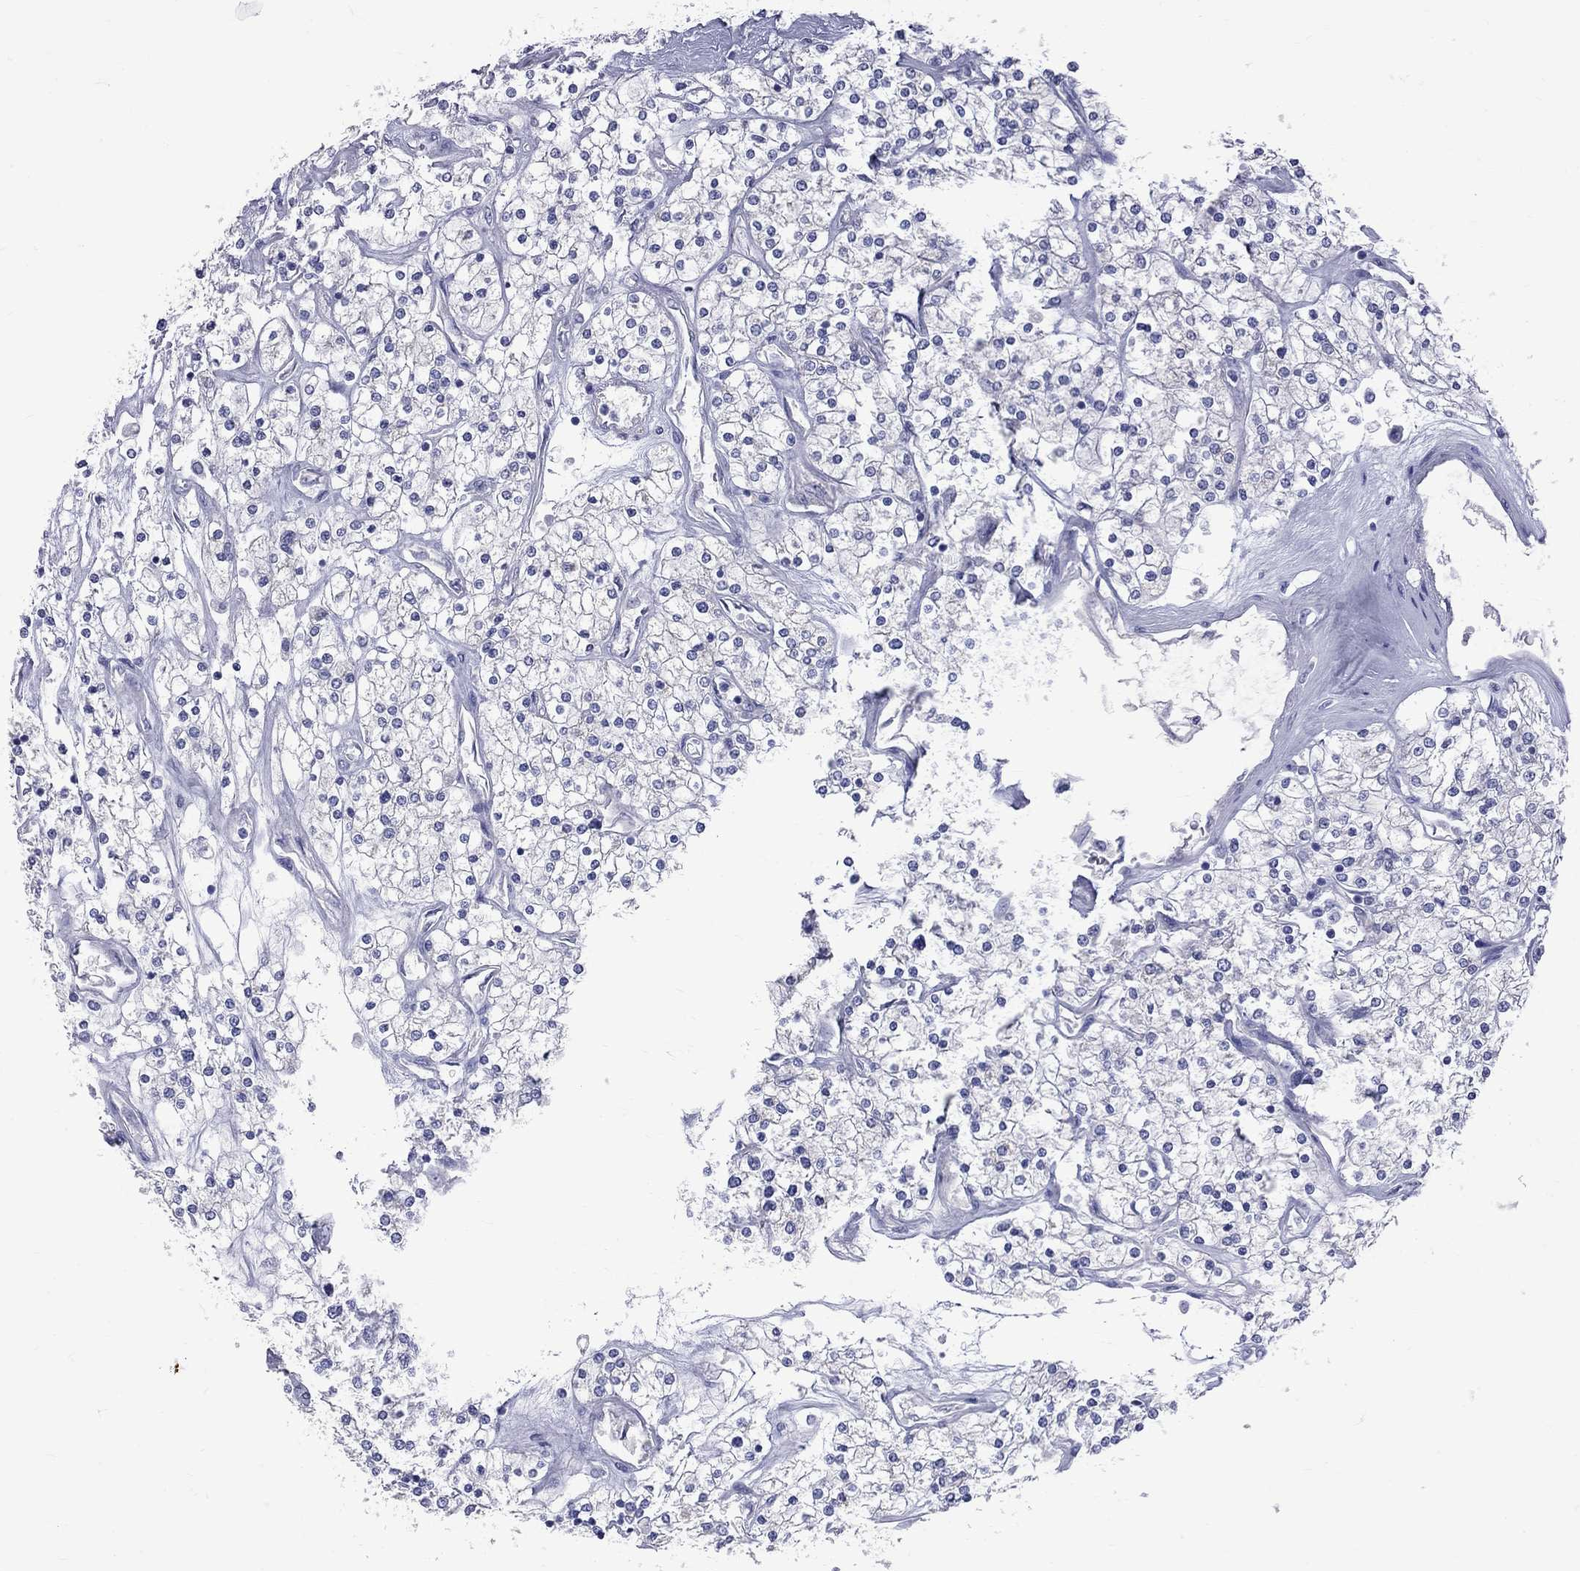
{"staining": {"intensity": "negative", "quantity": "none", "location": "none"}, "tissue": "renal cancer", "cell_type": "Tumor cells", "image_type": "cancer", "snomed": [{"axis": "morphology", "description": "Adenocarcinoma, NOS"}, {"axis": "topography", "description": "Kidney"}], "caption": "Immunohistochemistry of renal cancer (adenocarcinoma) exhibits no positivity in tumor cells.", "gene": "KCND2", "patient": {"sex": "male", "age": 80}}